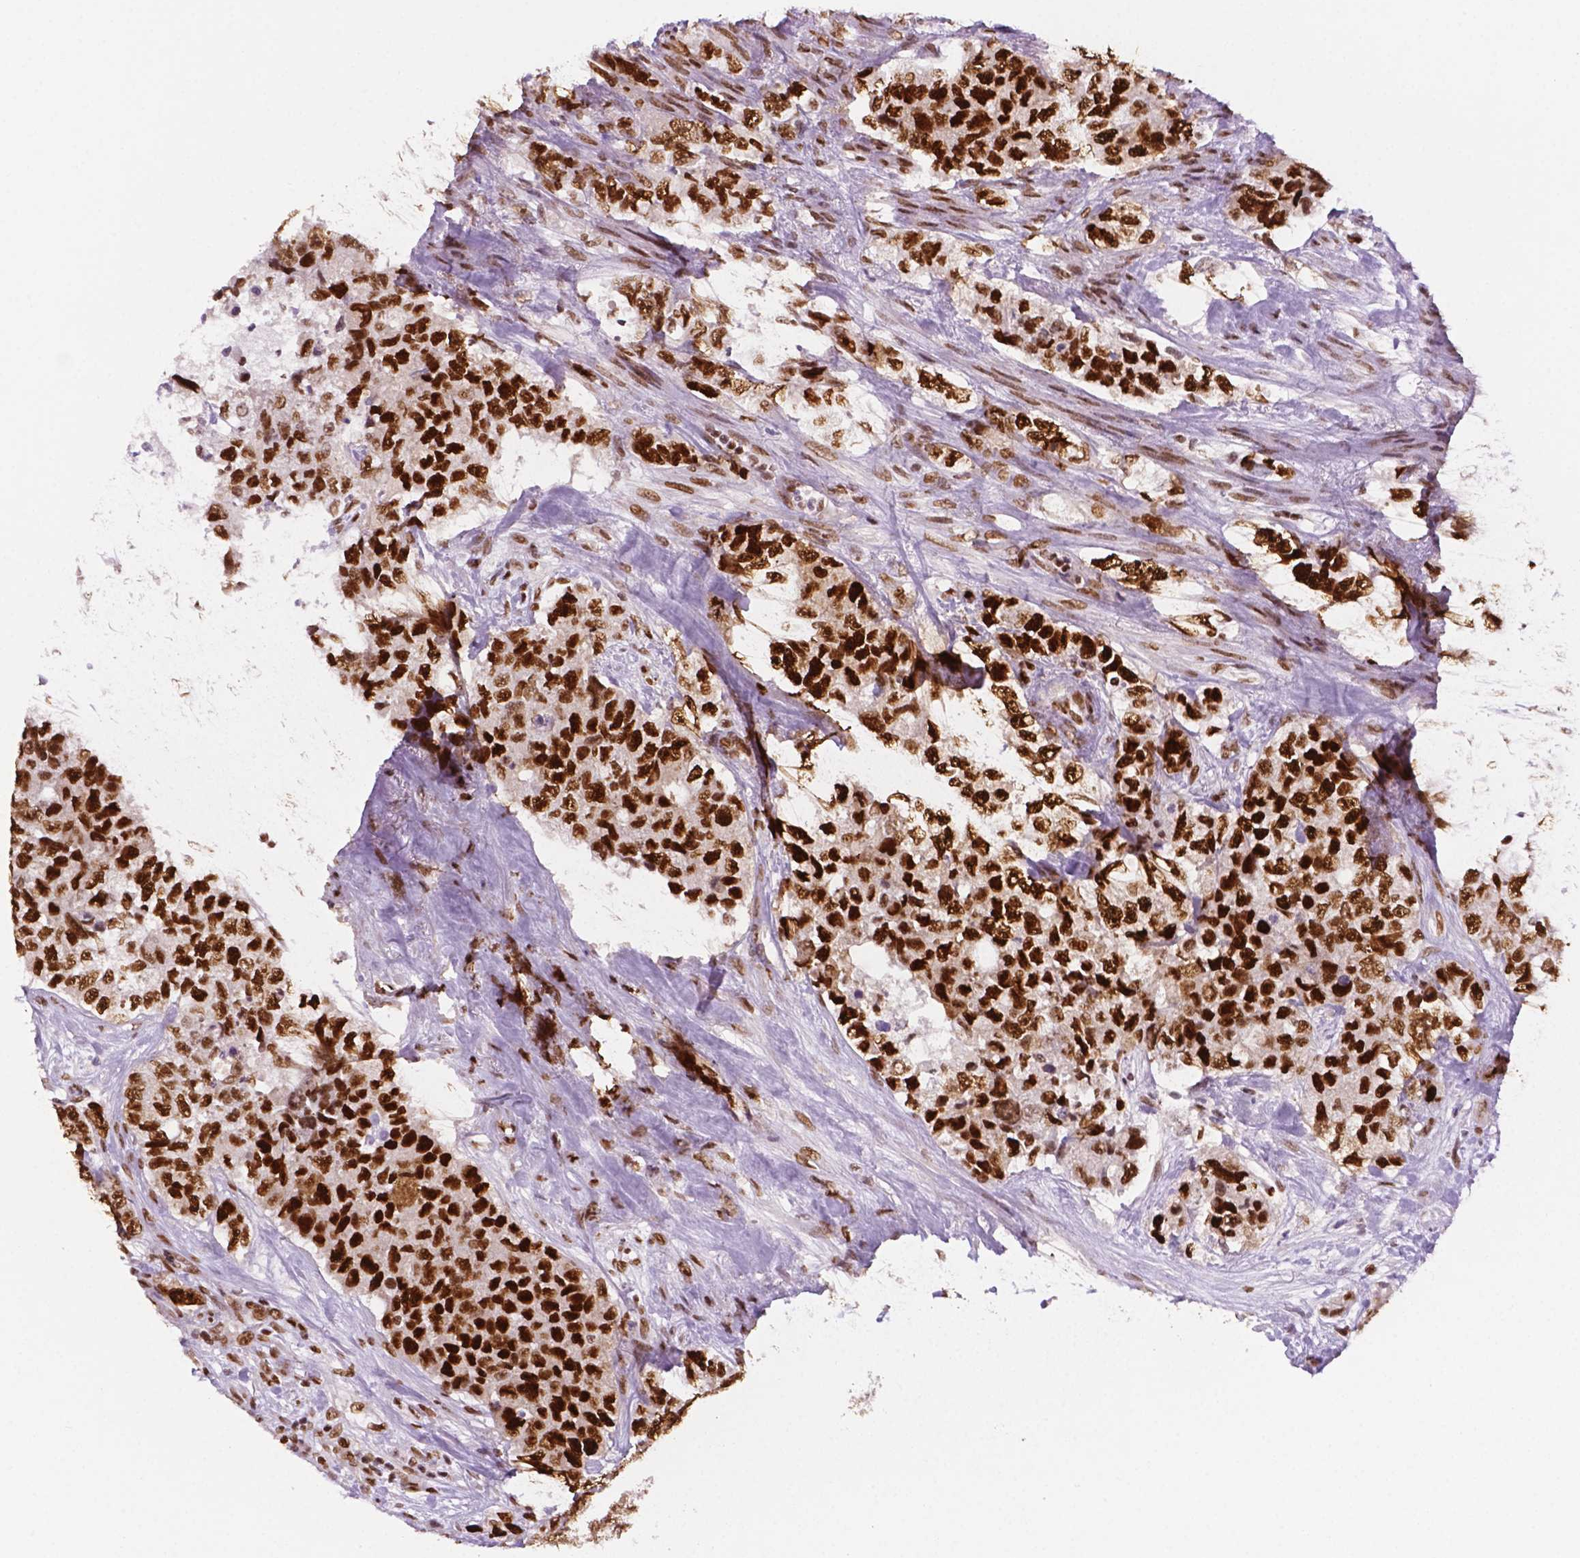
{"staining": {"intensity": "strong", "quantity": ">75%", "location": "nuclear"}, "tissue": "urothelial cancer", "cell_type": "Tumor cells", "image_type": "cancer", "snomed": [{"axis": "morphology", "description": "Urothelial carcinoma, High grade"}, {"axis": "topography", "description": "Urinary bladder"}], "caption": "A brown stain shows strong nuclear expression of a protein in human urothelial carcinoma (high-grade) tumor cells. Nuclei are stained in blue.", "gene": "MLH1", "patient": {"sex": "female", "age": 78}}